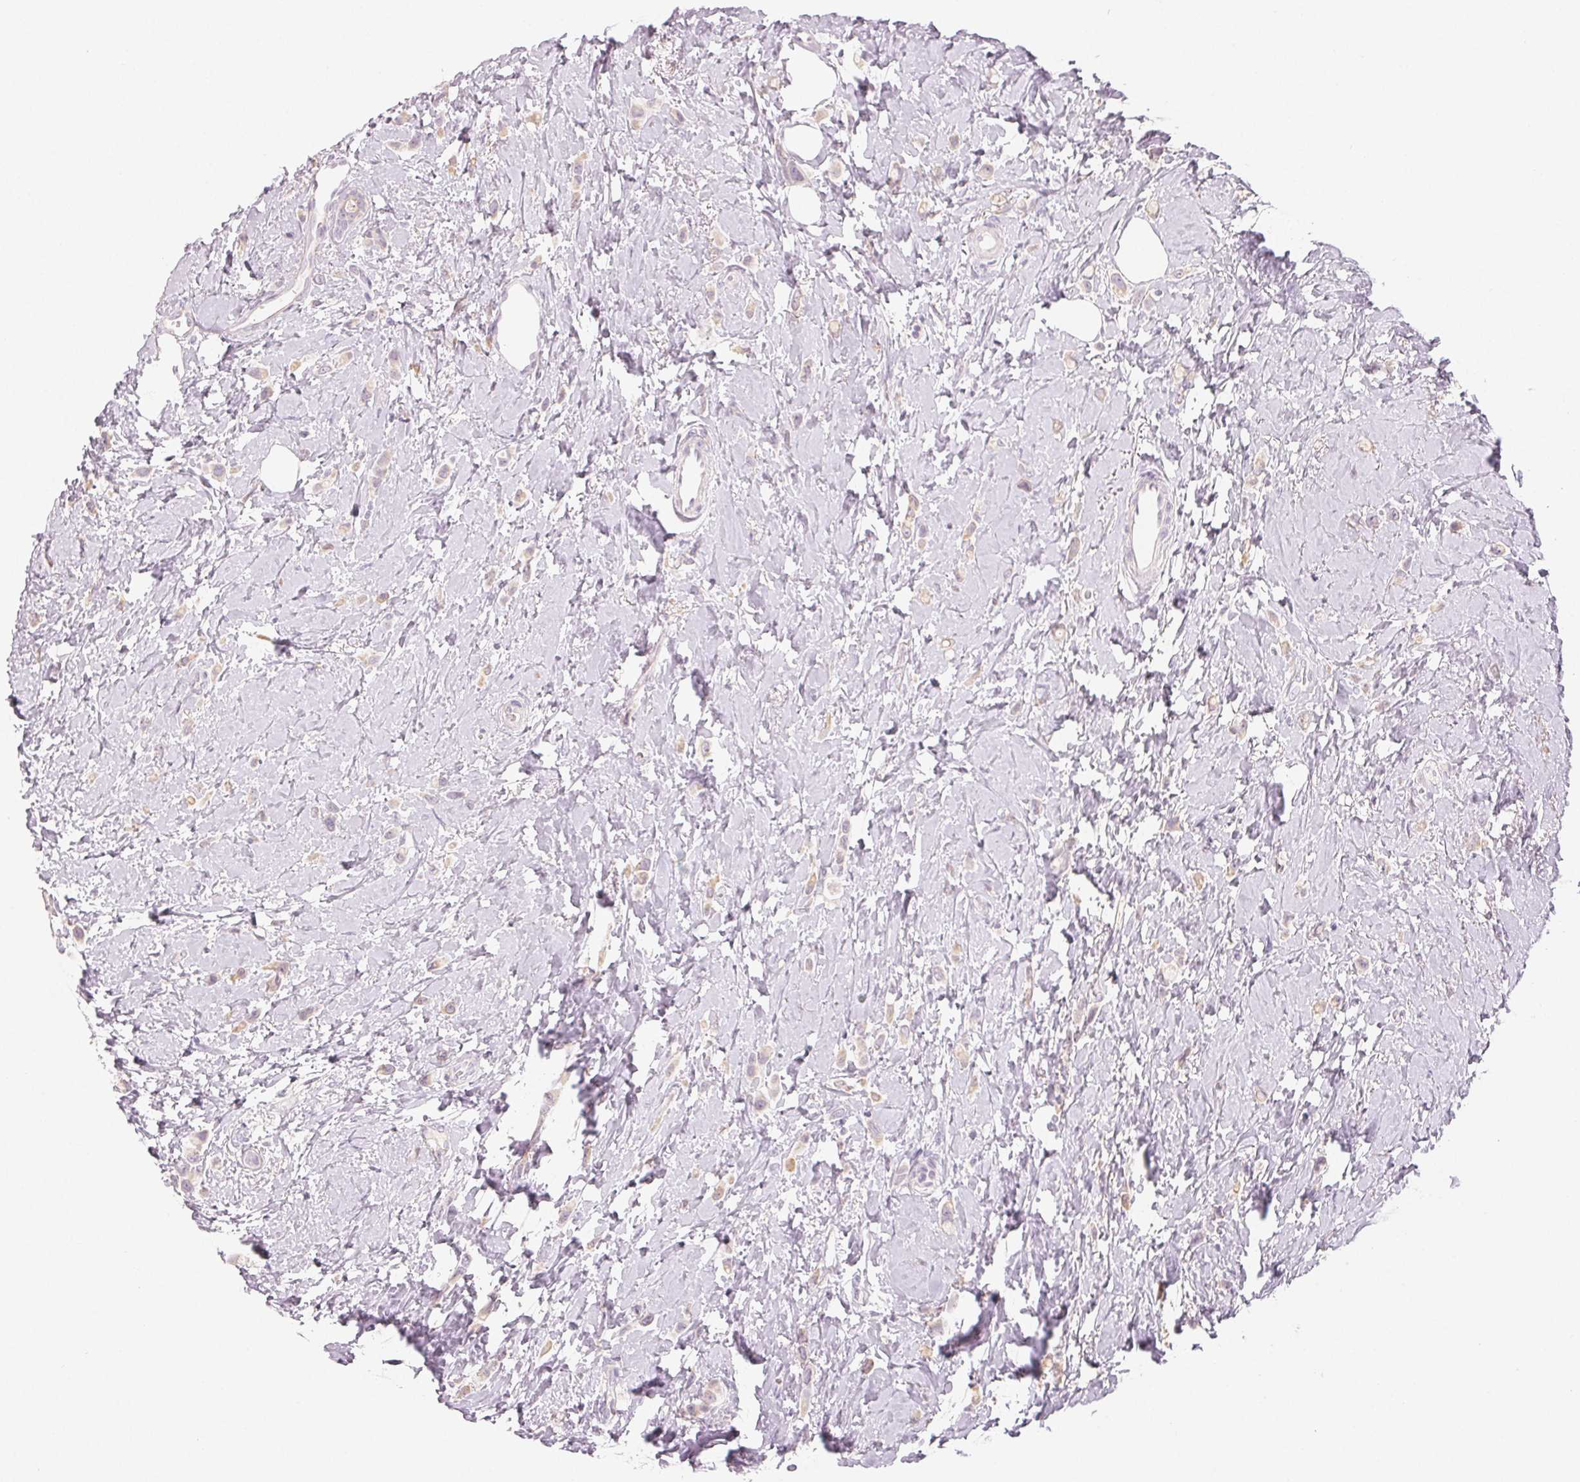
{"staining": {"intensity": "negative", "quantity": "none", "location": "none"}, "tissue": "breast cancer", "cell_type": "Tumor cells", "image_type": "cancer", "snomed": [{"axis": "morphology", "description": "Lobular carcinoma"}, {"axis": "topography", "description": "Breast"}], "caption": "Immunohistochemical staining of breast cancer demonstrates no significant positivity in tumor cells. (DAB immunohistochemistry visualized using brightfield microscopy, high magnification).", "gene": "LVRN", "patient": {"sex": "female", "age": 66}}